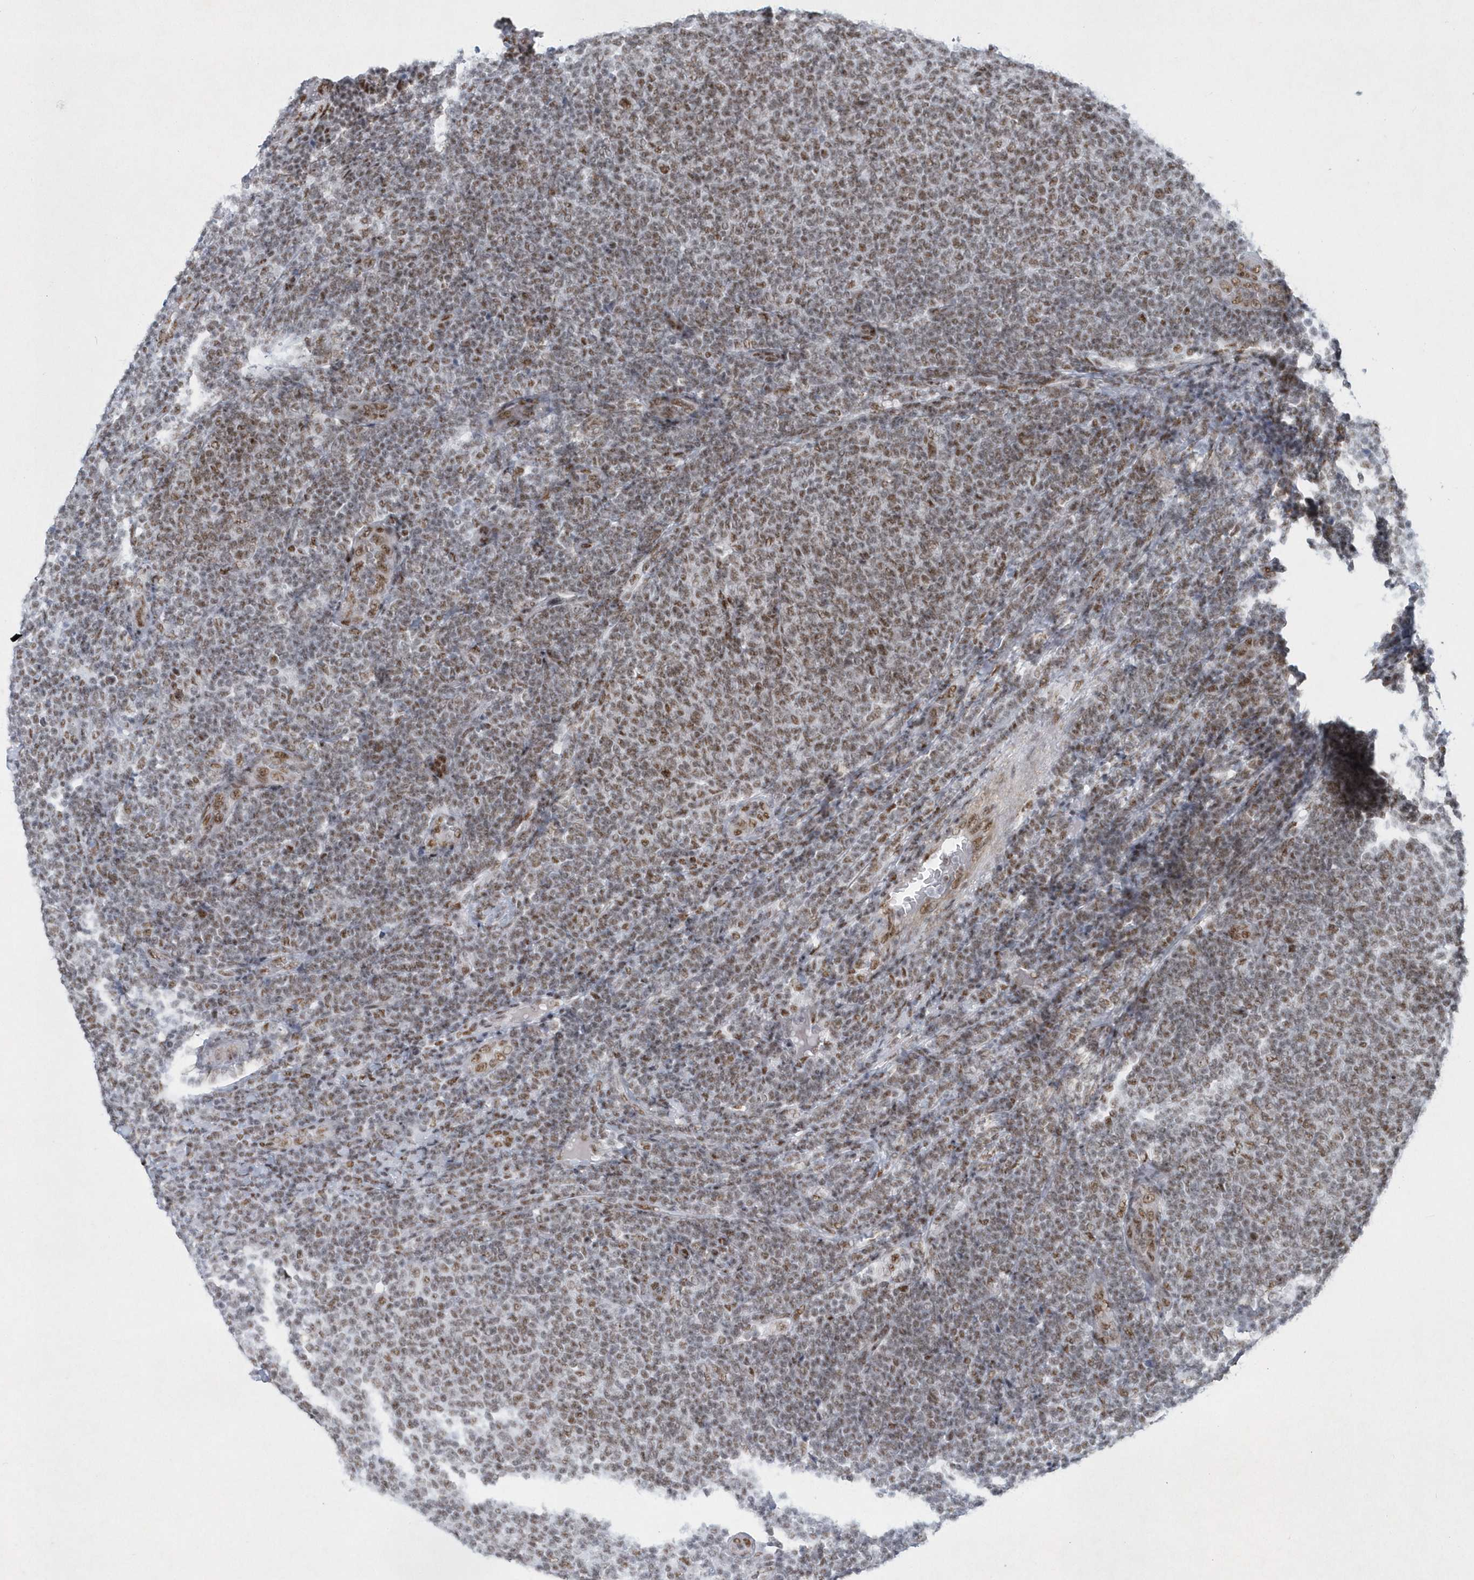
{"staining": {"intensity": "moderate", "quantity": ">75%", "location": "nuclear"}, "tissue": "lymphoma", "cell_type": "Tumor cells", "image_type": "cancer", "snomed": [{"axis": "morphology", "description": "Malignant lymphoma, non-Hodgkin's type, Low grade"}, {"axis": "topography", "description": "Lymph node"}], "caption": "Protein analysis of lymphoma tissue demonstrates moderate nuclear expression in about >75% of tumor cells.", "gene": "DCLRE1A", "patient": {"sex": "male", "age": 66}}